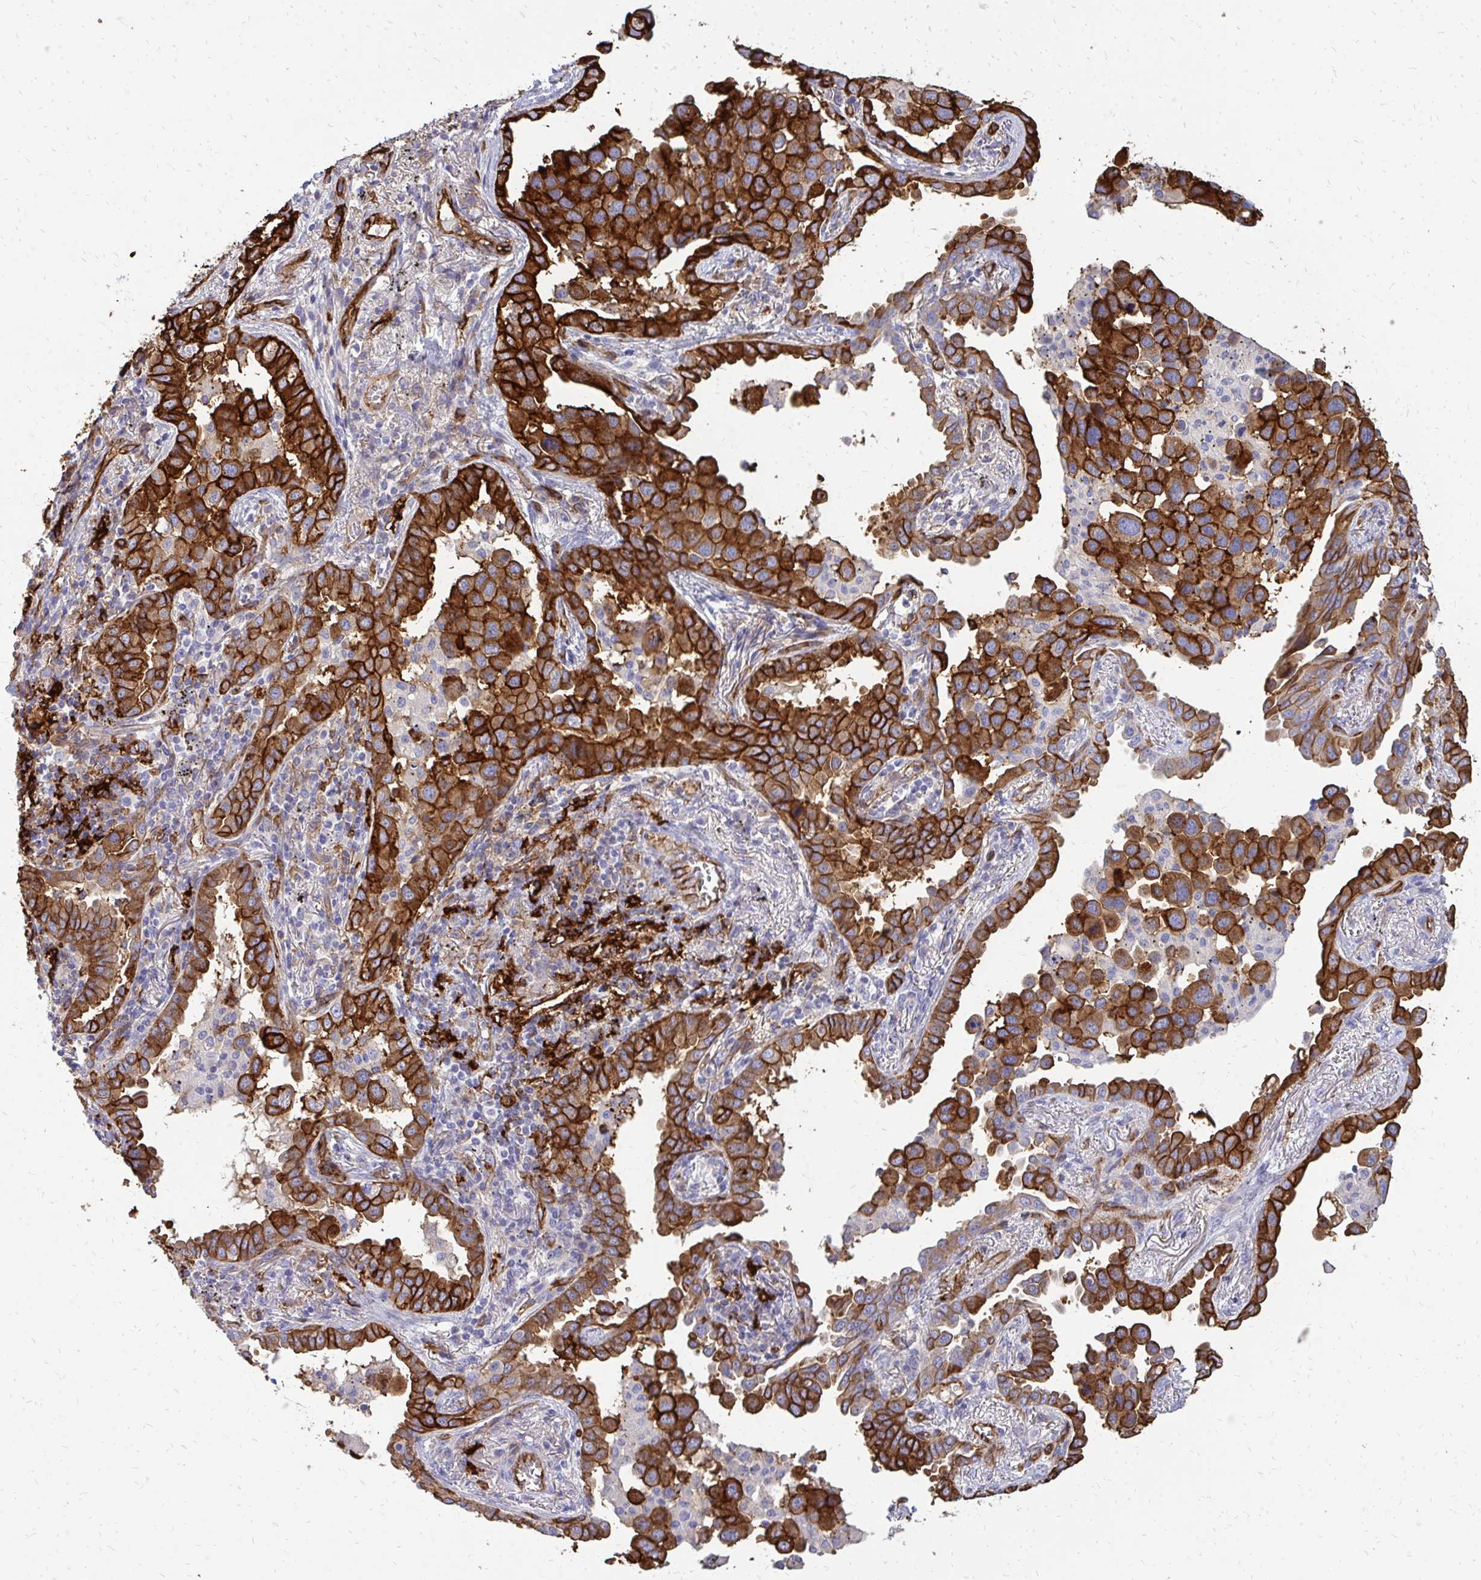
{"staining": {"intensity": "strong", "quantity": ">75%", "location": "cytoplasmic/membranous"}, "tissue": "lung cancer", "cell_type": "Tumor cells", "image_type": "cancer", "snomed": [{"axis": "morphology", "description": "Adenocarcinoma, NOS"}, {"axis": "topography", "description": "Lung"}], "caption": "Lung cancer (adenocarcinoma) tissue displays strong cytoplasmic/membranous positivity in about >75% of tumor cells, visualized by immunohistochemistry.", "gene": "MARCKSL1", "patient": {"sex": "male", "age": 67}}